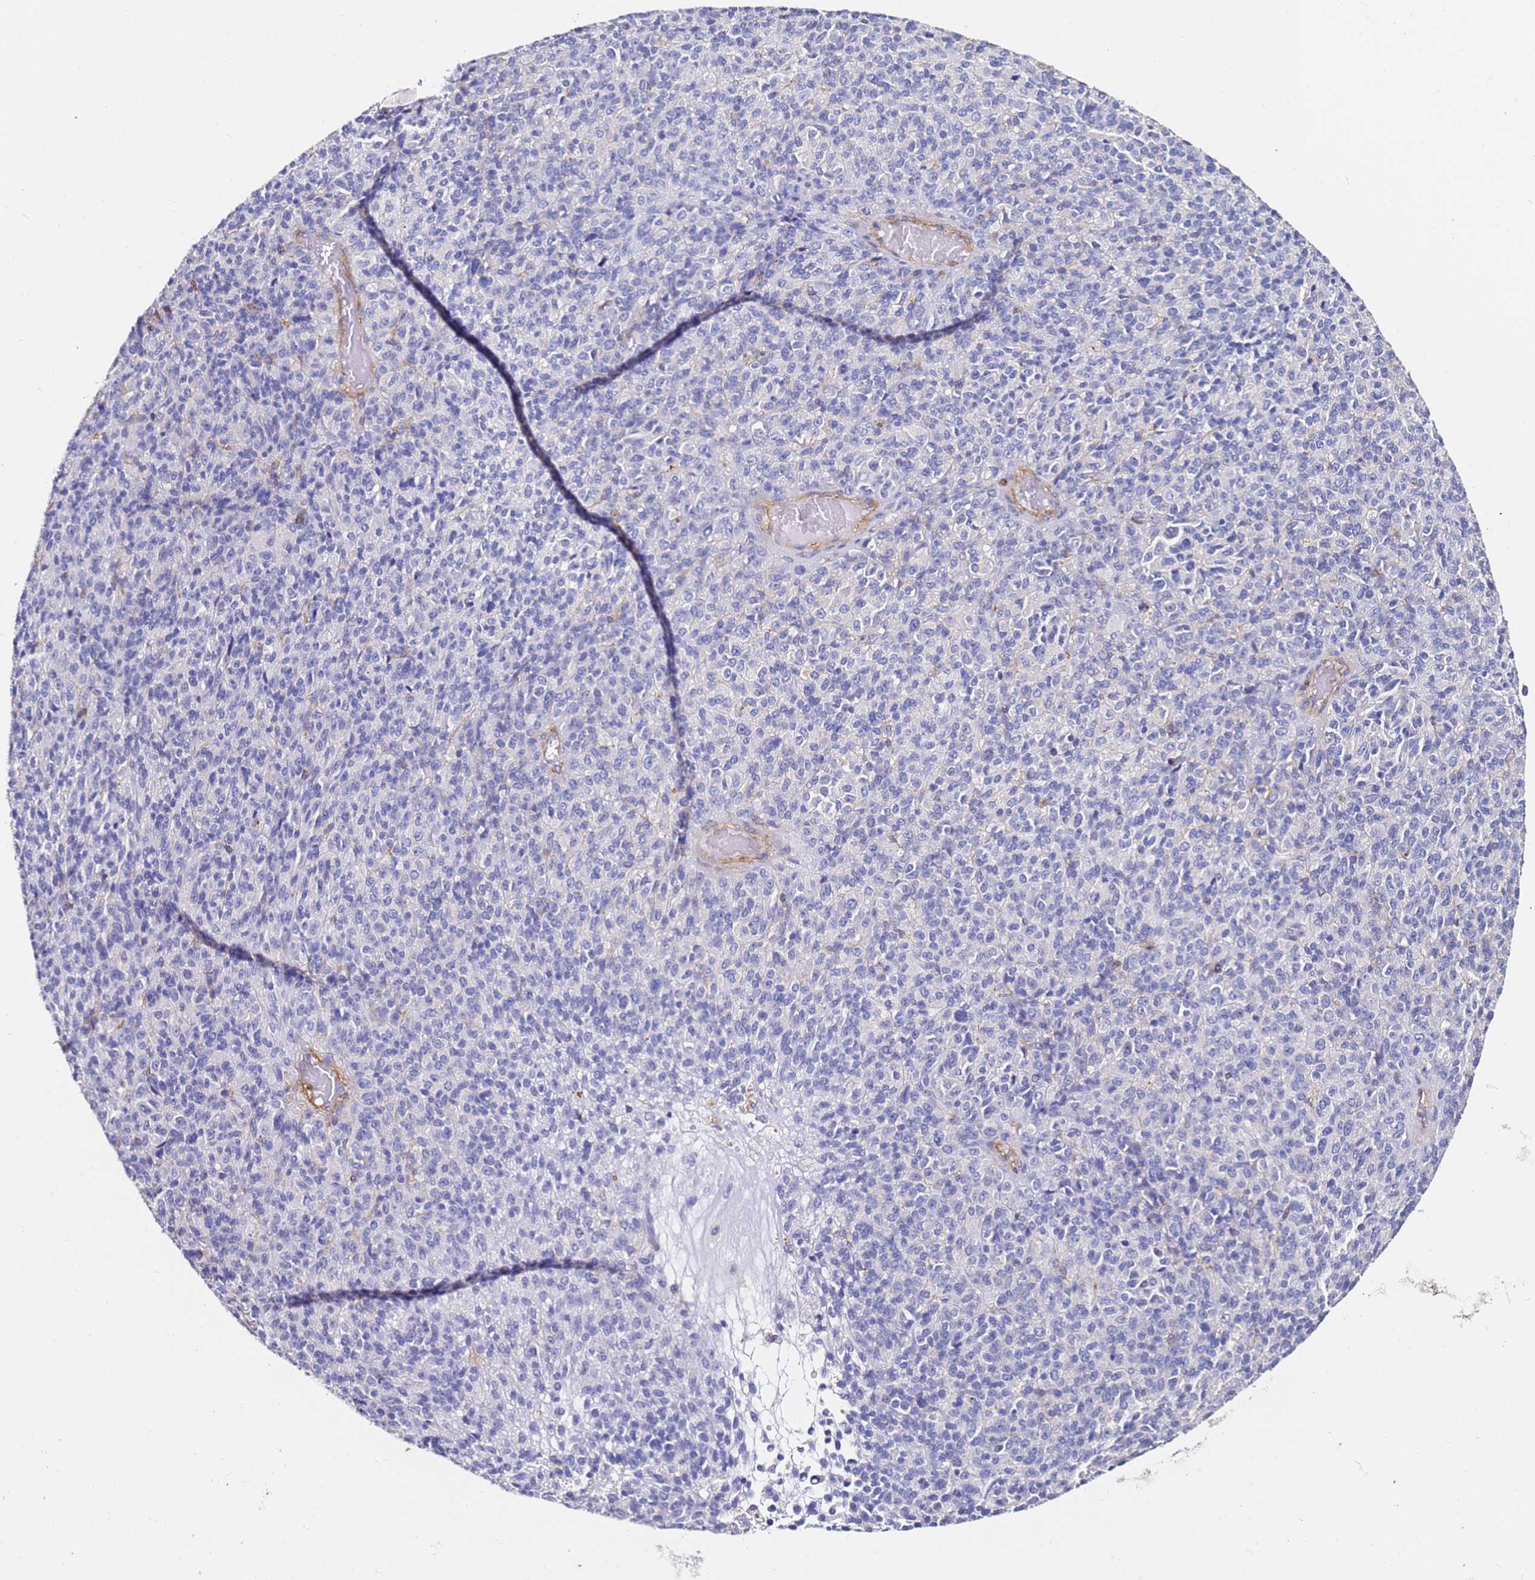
{"staining": {"intensity": "negative", "quantity": "none", "location": "none"}, "tissue": "melanoma", "cell_type": "Tumor cells", "image_type": "cancer", "snomed": [{"axis": "morphology", "description": "Malignant melanoma, Metastatic site"}, {"axis": "topography", "description": "Brain"}], "caption": "There is no significant expression in tumor cells of melanoma. (Brightfield microscopy of DAB (3,3'-diaminobenzidine) immunohistochemistry at high magnification).", "gene": "ZNF671", "patient": {"sex": "female", "age": 56}}